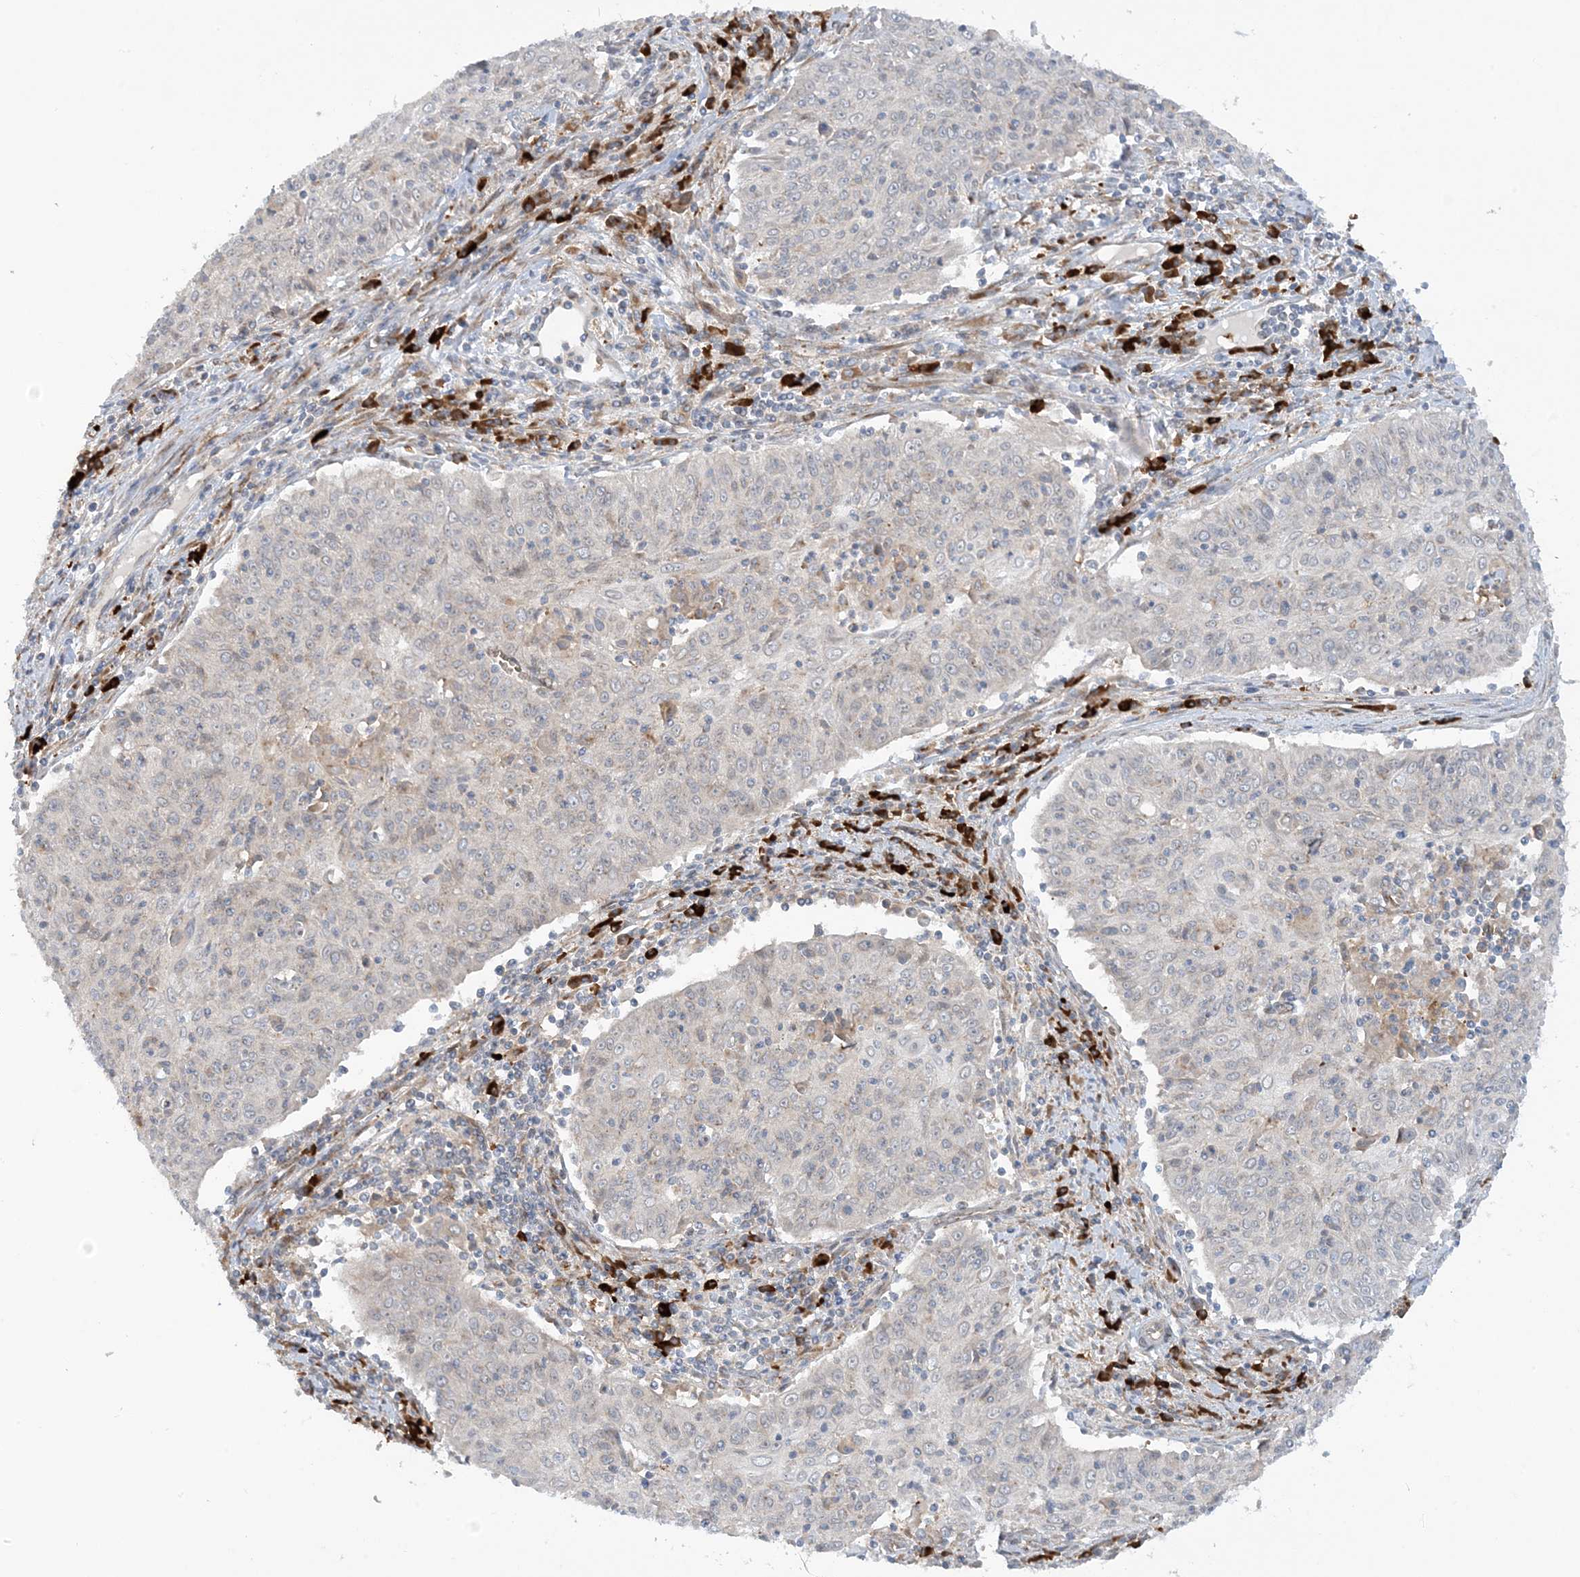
{"staining": {"intensity": "negative", "quantity": "none", "location": "none"}, "tissue": "cervical cancer", "cell_type": "Tumor cells", "image_type": "cancer", "snomed": [{"axis": "morphology", "description": "Squamous cell carcinoma, NOS"}, {"axis": "topography", "description": "Cervix"}], "caption": "This is an IHC photomicrograph of cervical cancer (squamous cell carcinoma). There is no expression in tumor cells.", "gene": "RPP40", "patient": {"sex": "female", "age": 48}}